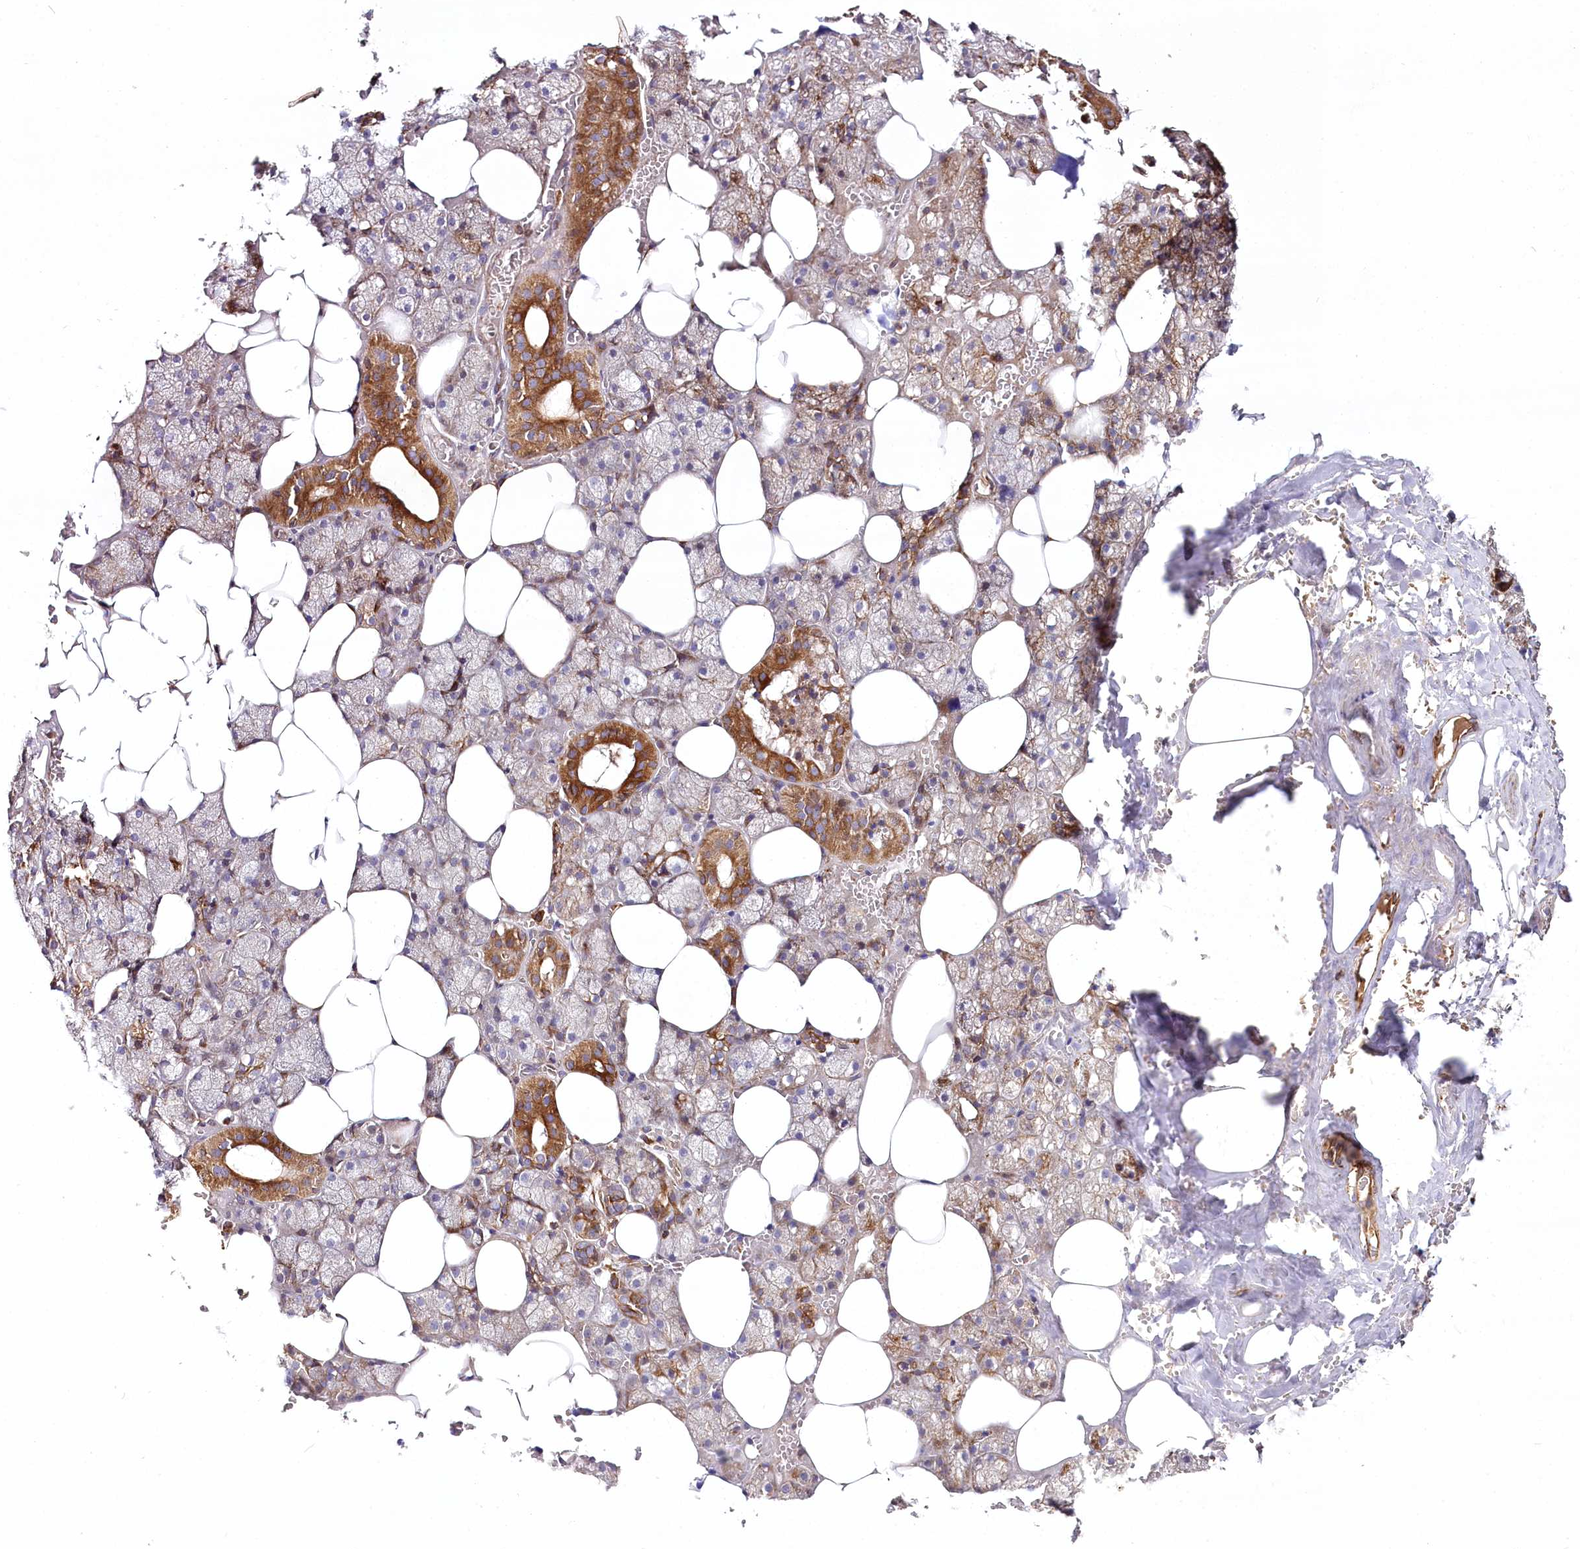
{"staining": {"intensity": "strong", "quantity": "25%-75%", "location": "cytoplasmic/membranous"}, "tissue": "salivary gland", "cell_type": "Glandular cells", "image_type": "normal", "snomed": [{"axis": "morphology", "description": "Normal tissue, NOS"}, {"axis": "topography", "description": "Salivary gland"}], "caption": "This micrograph shows immunohistochemistry staining of unremarkable human salivary gland, with high strong cytoplasmic/membranous positivity in approximately 25%-75% of glandular cells.", "gene": "THUMPD3", "patient": {"sex": "male", "age": 62}}